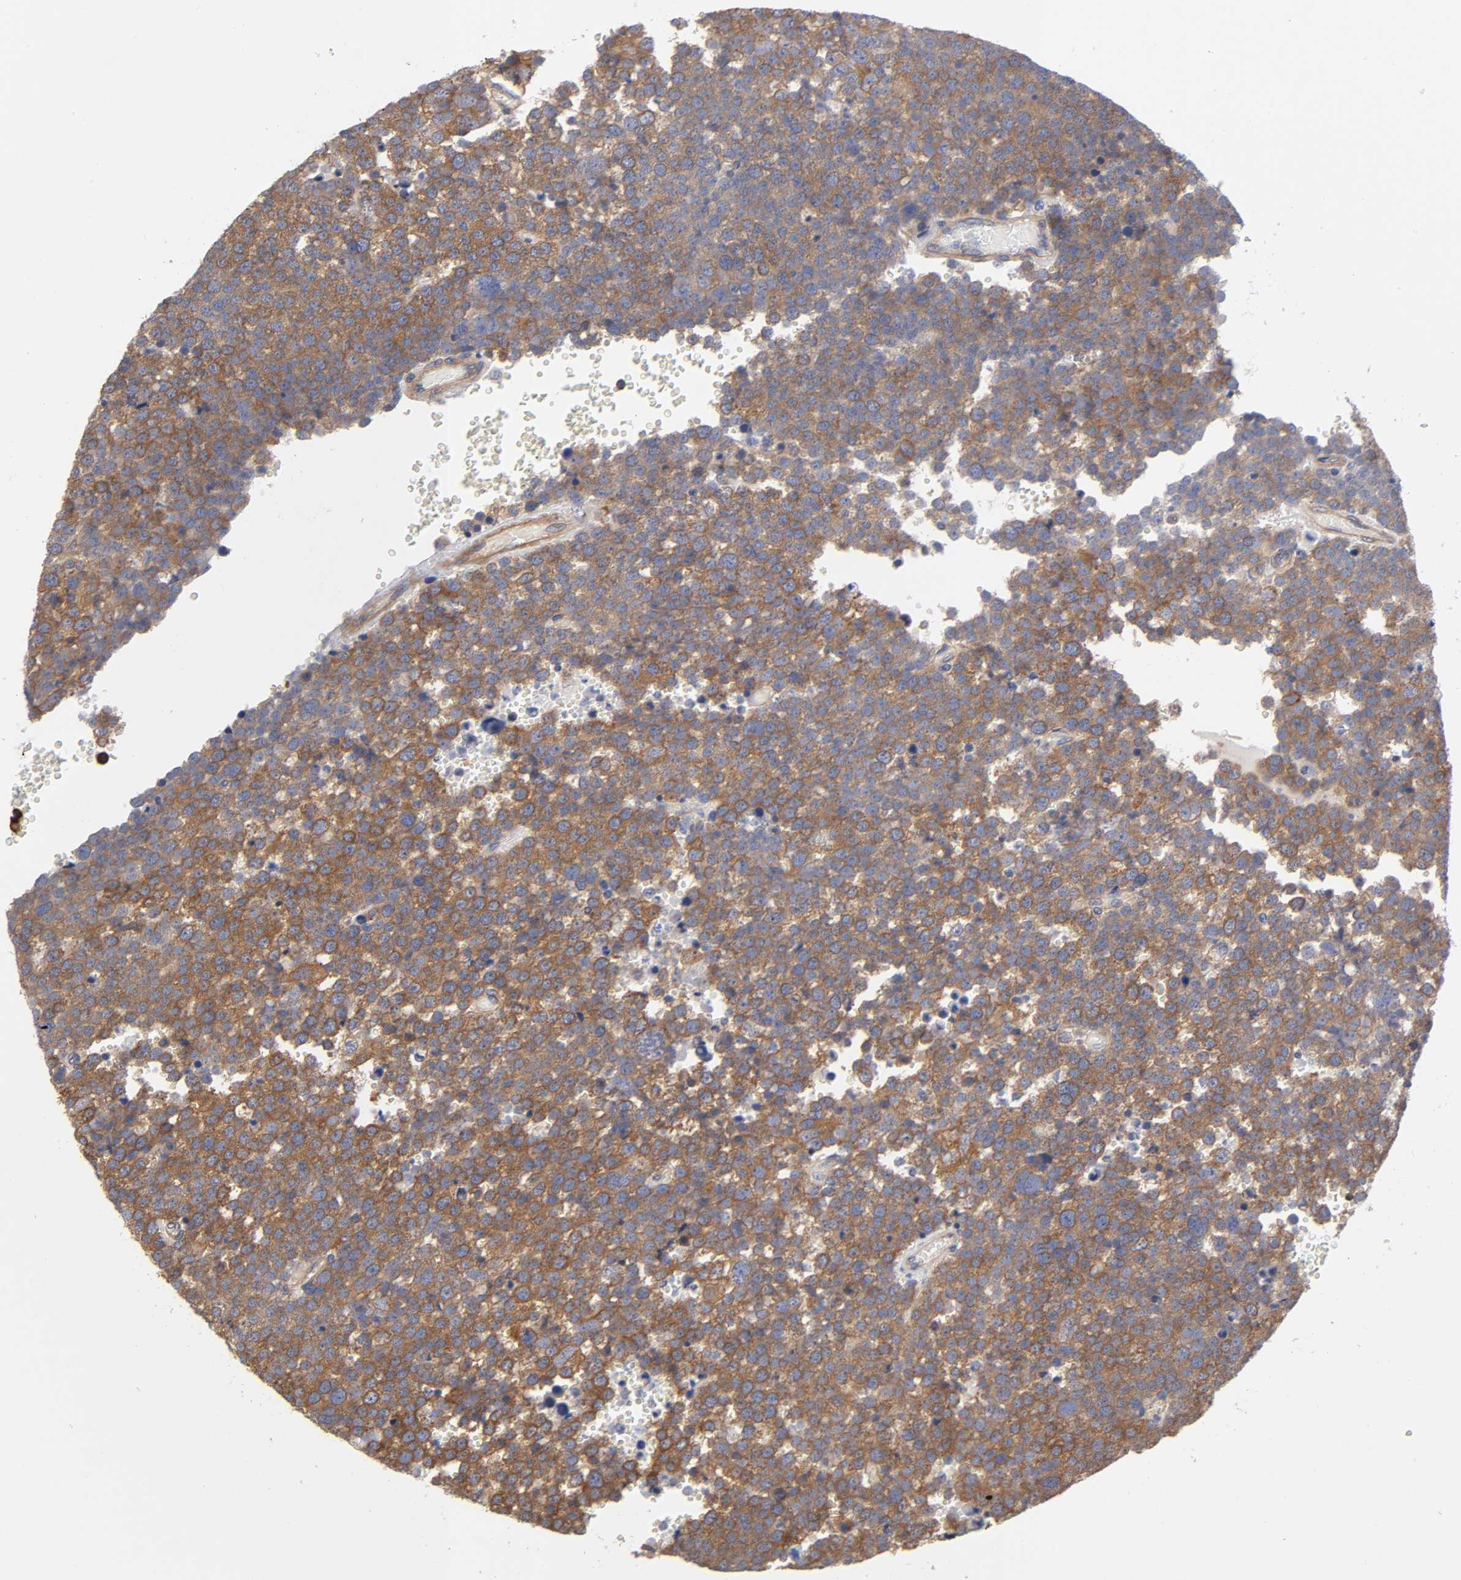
{"staining": {"intensity": "moderate", "quantity": "25%-75%", "location": "cytoplasmic/membranous"}, "tissue": "testis cancer", "cell_type": "Tumor cells", "image_type": "cancer", "snomed": [{"axis": "morphology", "description": "Seminoma, NOS"}, {"axis": "topography", "description": "Testis"}], "caption": "Tumor cells demonstrate moderate cytoplasmic/membranous staining in about 25%-75% of cells in testis cancer (seminoma).", "gene": "STRN3", "patient": {"sex": "male", "age": 71}}